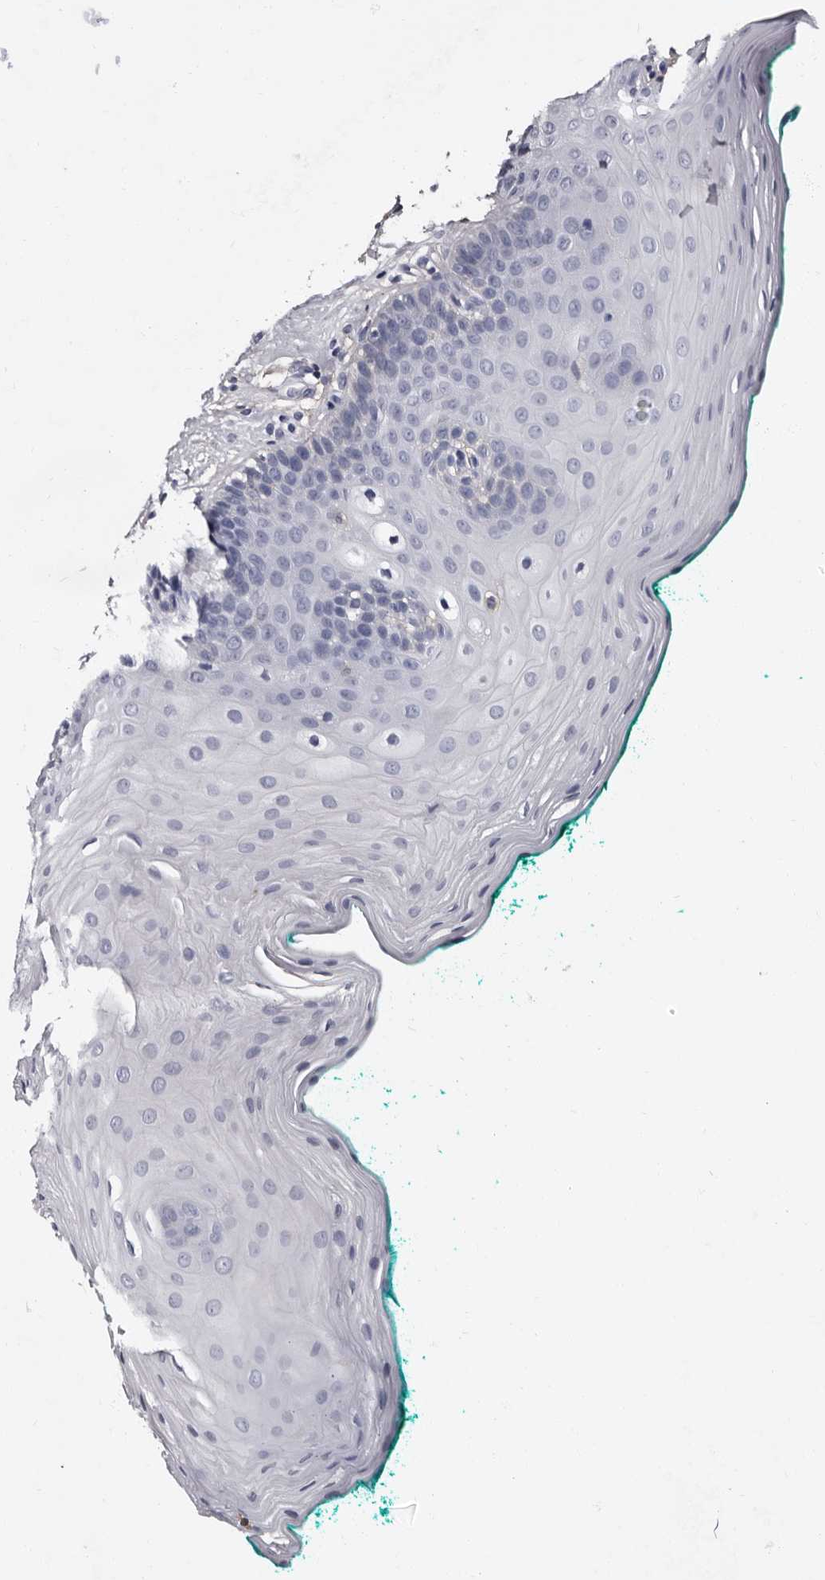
{"staining": {"intensity": "negative", "quantity": "none", "location": "none"}, "tissue": "oral mucosa", "cell_type": "Squamous epithelial cells", "image_type": "normal", "snomed": [{"axis": "morphology", "description": "Normal tissue, NOS"}, {"axis": "topography", "description": "Oral tissue"}], "caption": "A high-resolution image shows IHC staining of normal oral mucosa, which exhibits no significant expression in squamous epithelial cells.", "gene": "EPB41L3", "patient": {"sex": "male", "age": 58}}